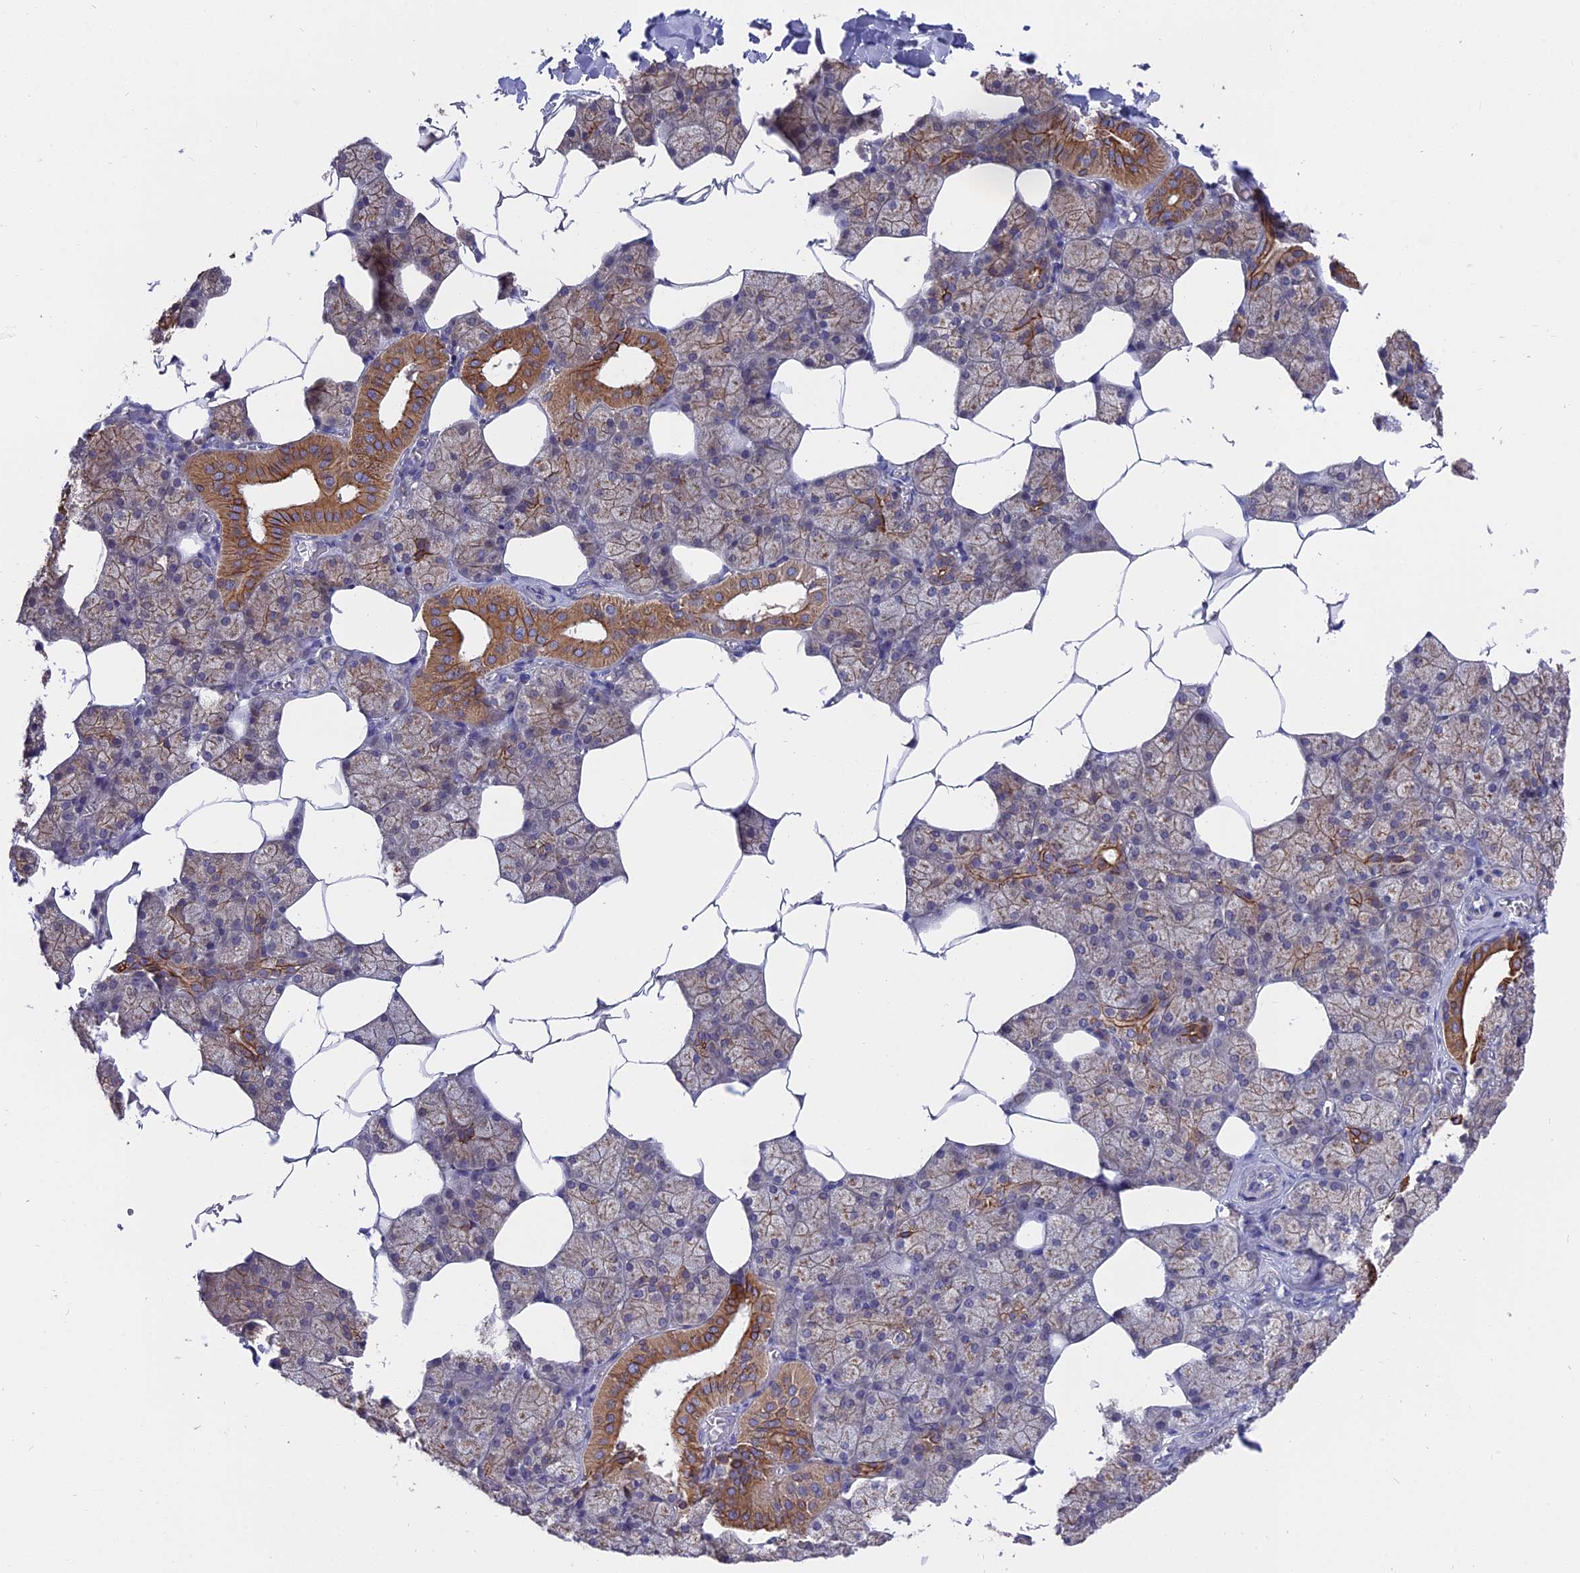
{"staining": {"intensity": "moderate", "quantity": "25%-75%", "location": "cytoplasmic/membranous"}, "tissue": "salivary gland", "cell_type": "Glandular cells", "image_type": "normal", "snomed": [{"axis": "morphology", "description": "Normal tissue, NOS"}, {"axis": "topography", "description": "Salivary gland"}], "caption": "Unremarkable salivary gland was stained to show a protein in brown. There is medium levels of moderate cytoplasmic/membranous expression in approximately 25%-75% of glandular cells. (IHC, brightfield microscopy, high magnification).", "gene": "ZCCHC2", "patient": {"sex": "male", "age": 62}}